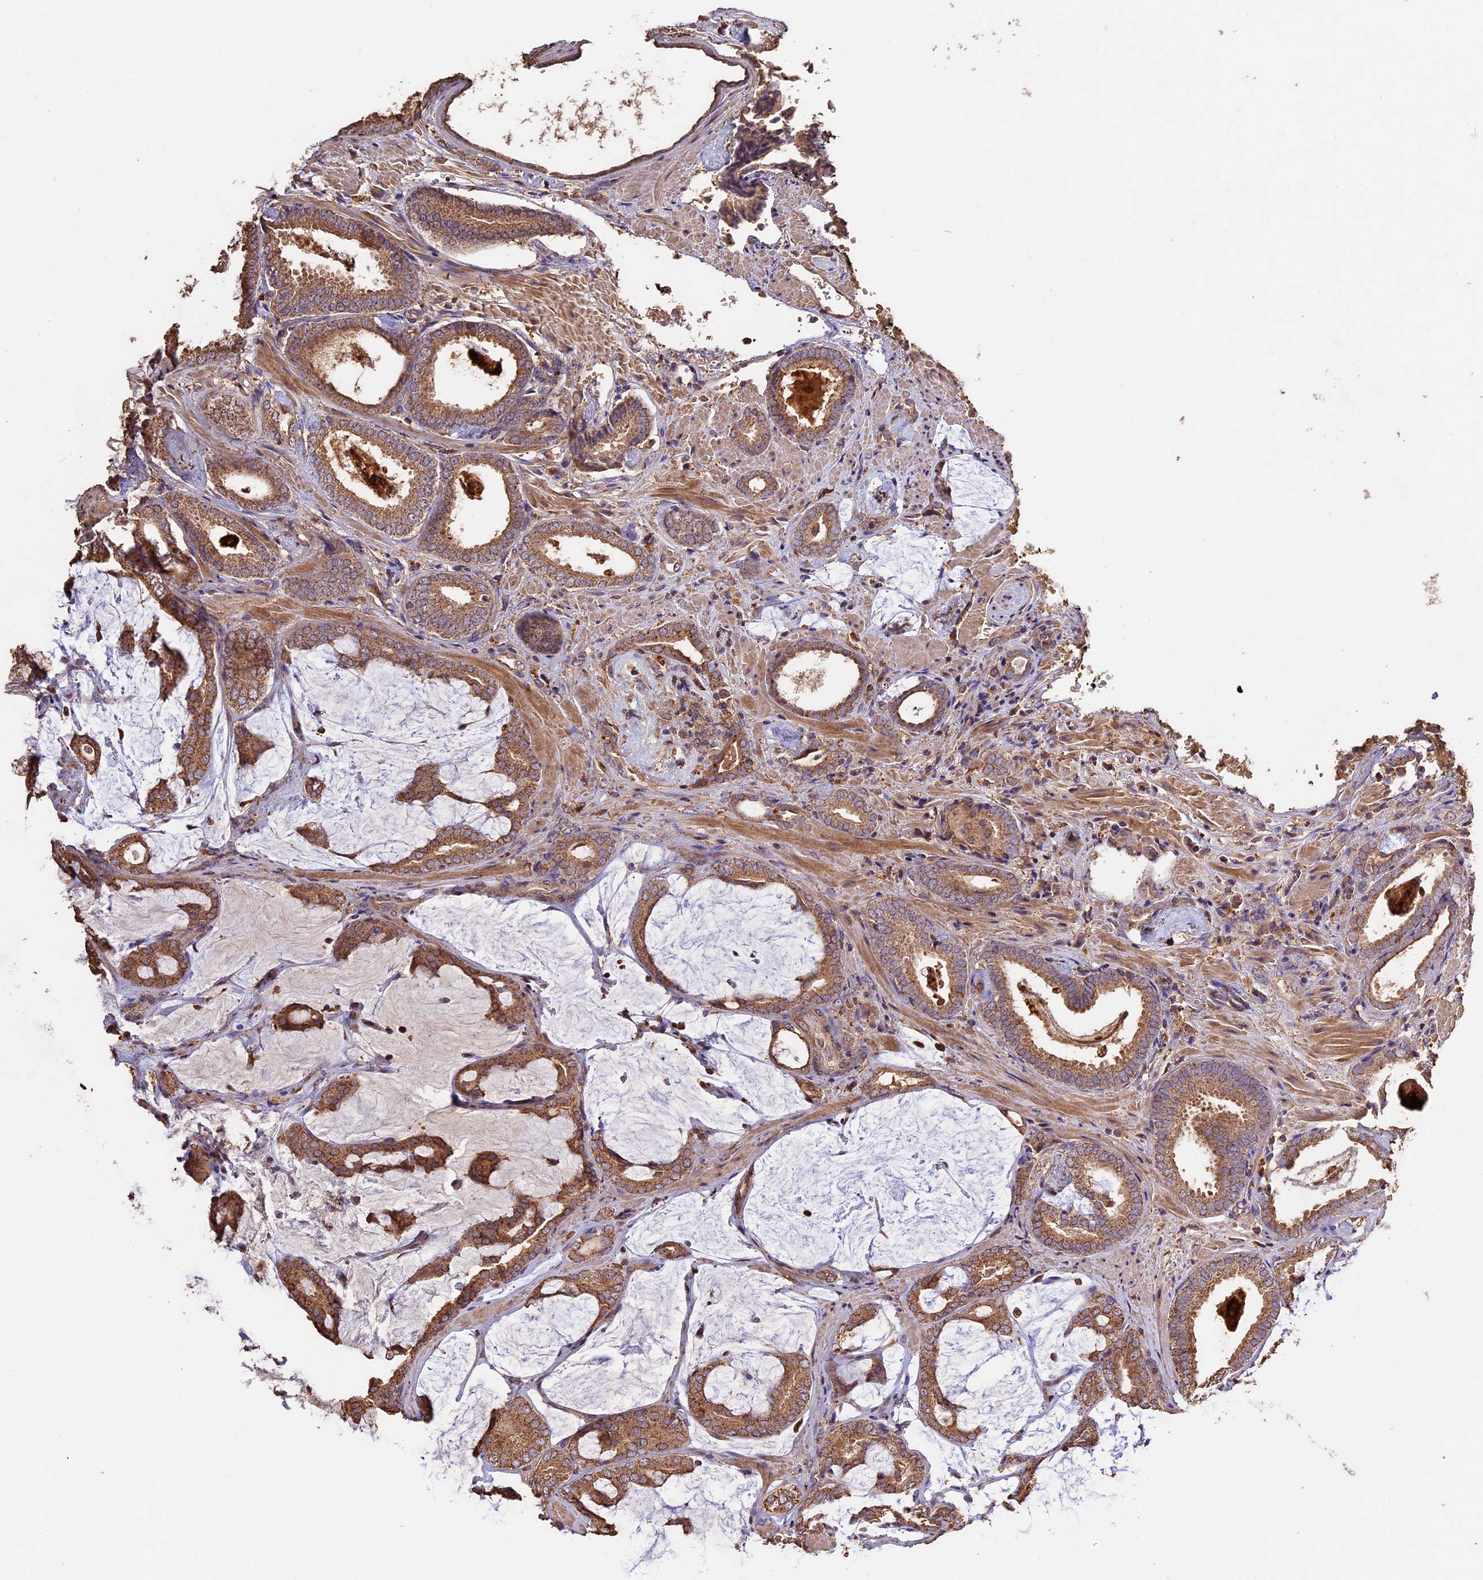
{"staining": {"intensity": "moderate", "quantity": ">75%", "location": "cytoplasmic/membranous"}, "tissue": "prostate cancer", "cell_type": "Tumor cells", "image_type": "cancer", "snomed": [{"axis": "morphology", "description": "Adenocarcinoma, Low grade"}, {"axis": "topography", "description": "Prostate"}], "caption": "Protein staining reveals moderate cytoplasmic/membranous expression in about >75% of tumor cells in prostate cancer (low-grade adenocarcinoma). (DAB = brown stain, brightfield microscopy at high magnification).", "gene": "CRLF1", "patient": {"sex": "male", "age": 71}}